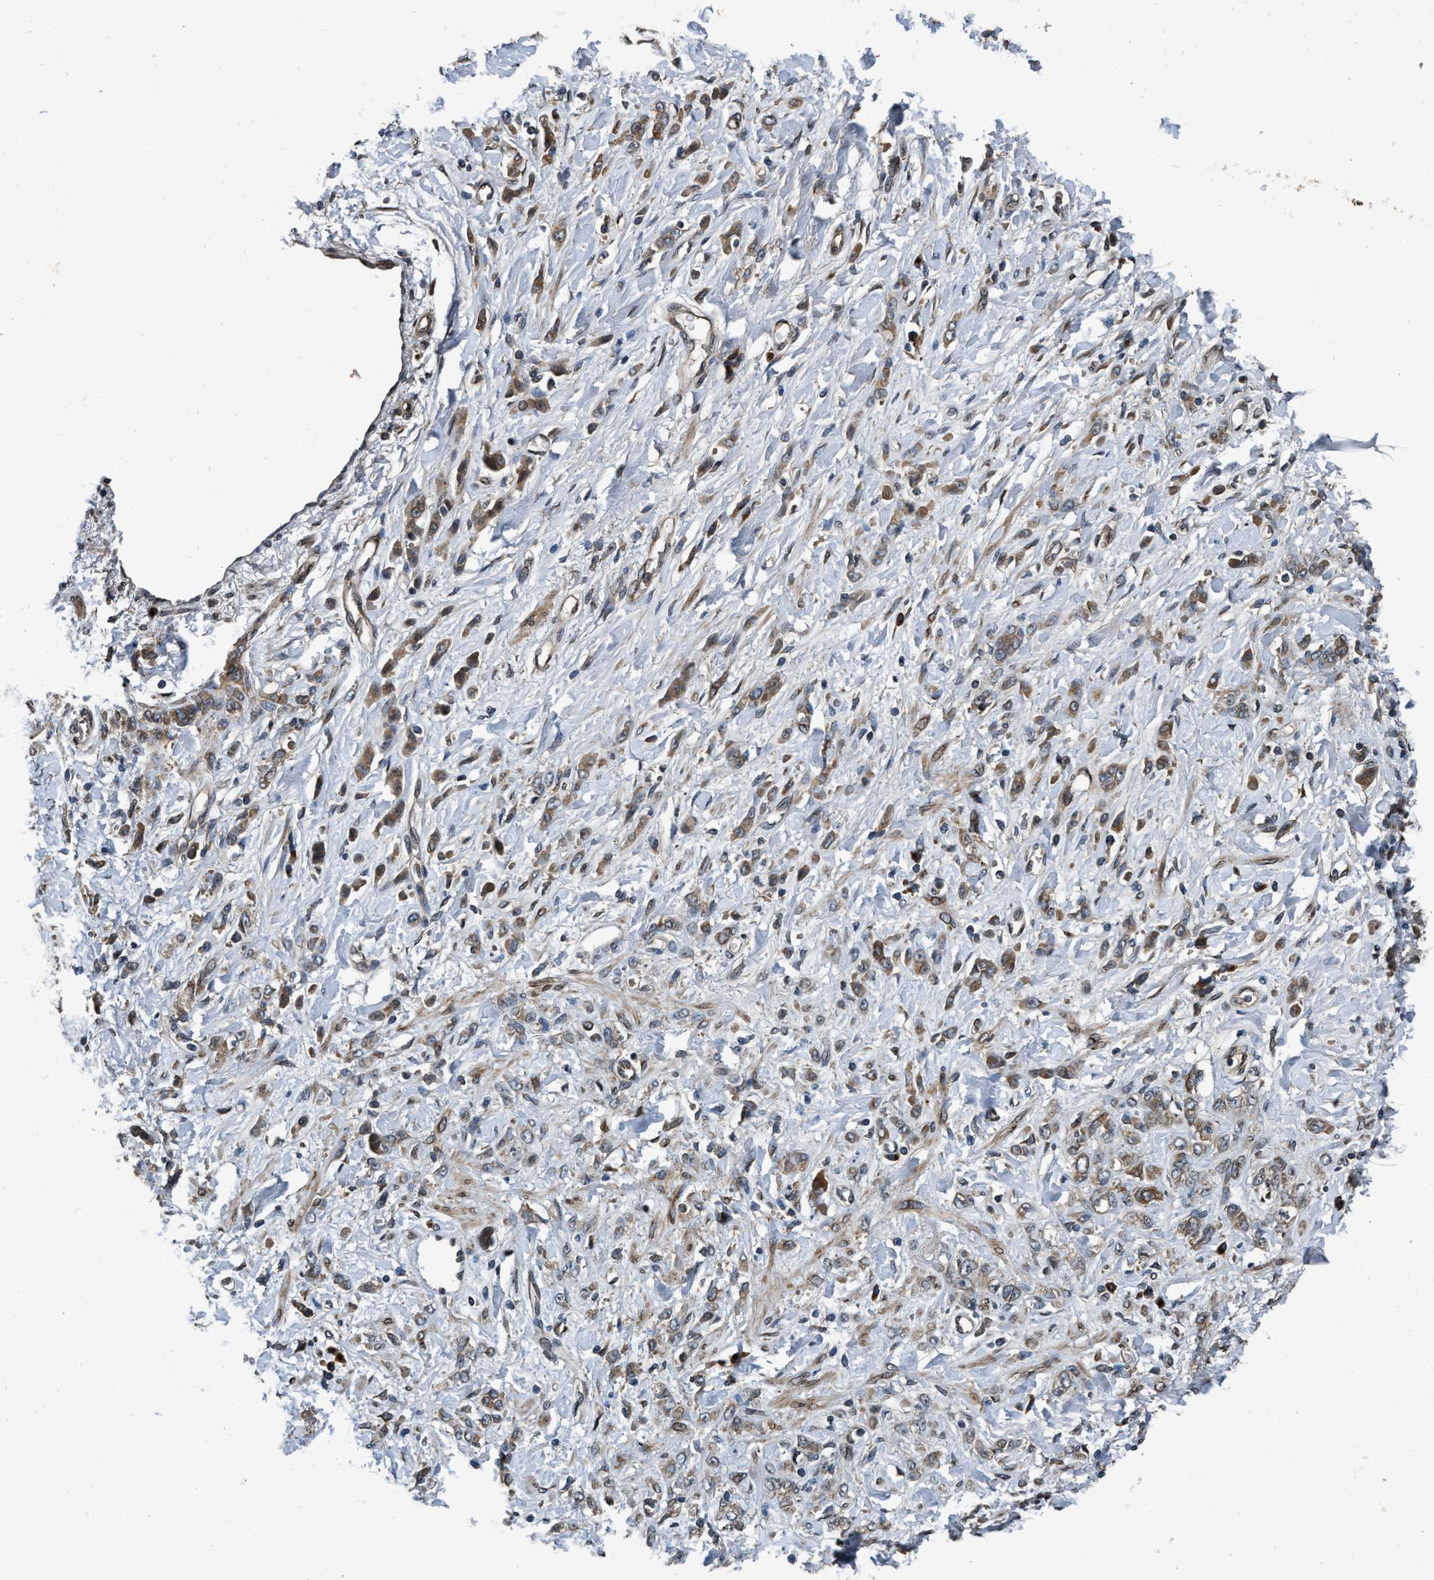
{"staining": {"intensity": "weak", "quantity": ">75%", "location": "cytoplasmic/membranous"}, "tissue": "stomach cancer", "cell_type": "Tumor cells", "image_type": "cancer", "snomed": [{"axis": "morphology", "description": "Normal tissue, NOS"}, {"axis": "morphology", "description": "Adenocarcinoma, NOS"}, {"axis": "topography", "description": "Stomach"}], "caption": "Weak cytoplasmic/membranous protein positivity is seen in about >75% of tumor cells in adenocarcinoma (stomach).", "gene": "MACC1", "patient": {"sex": "male", "age": 82}}